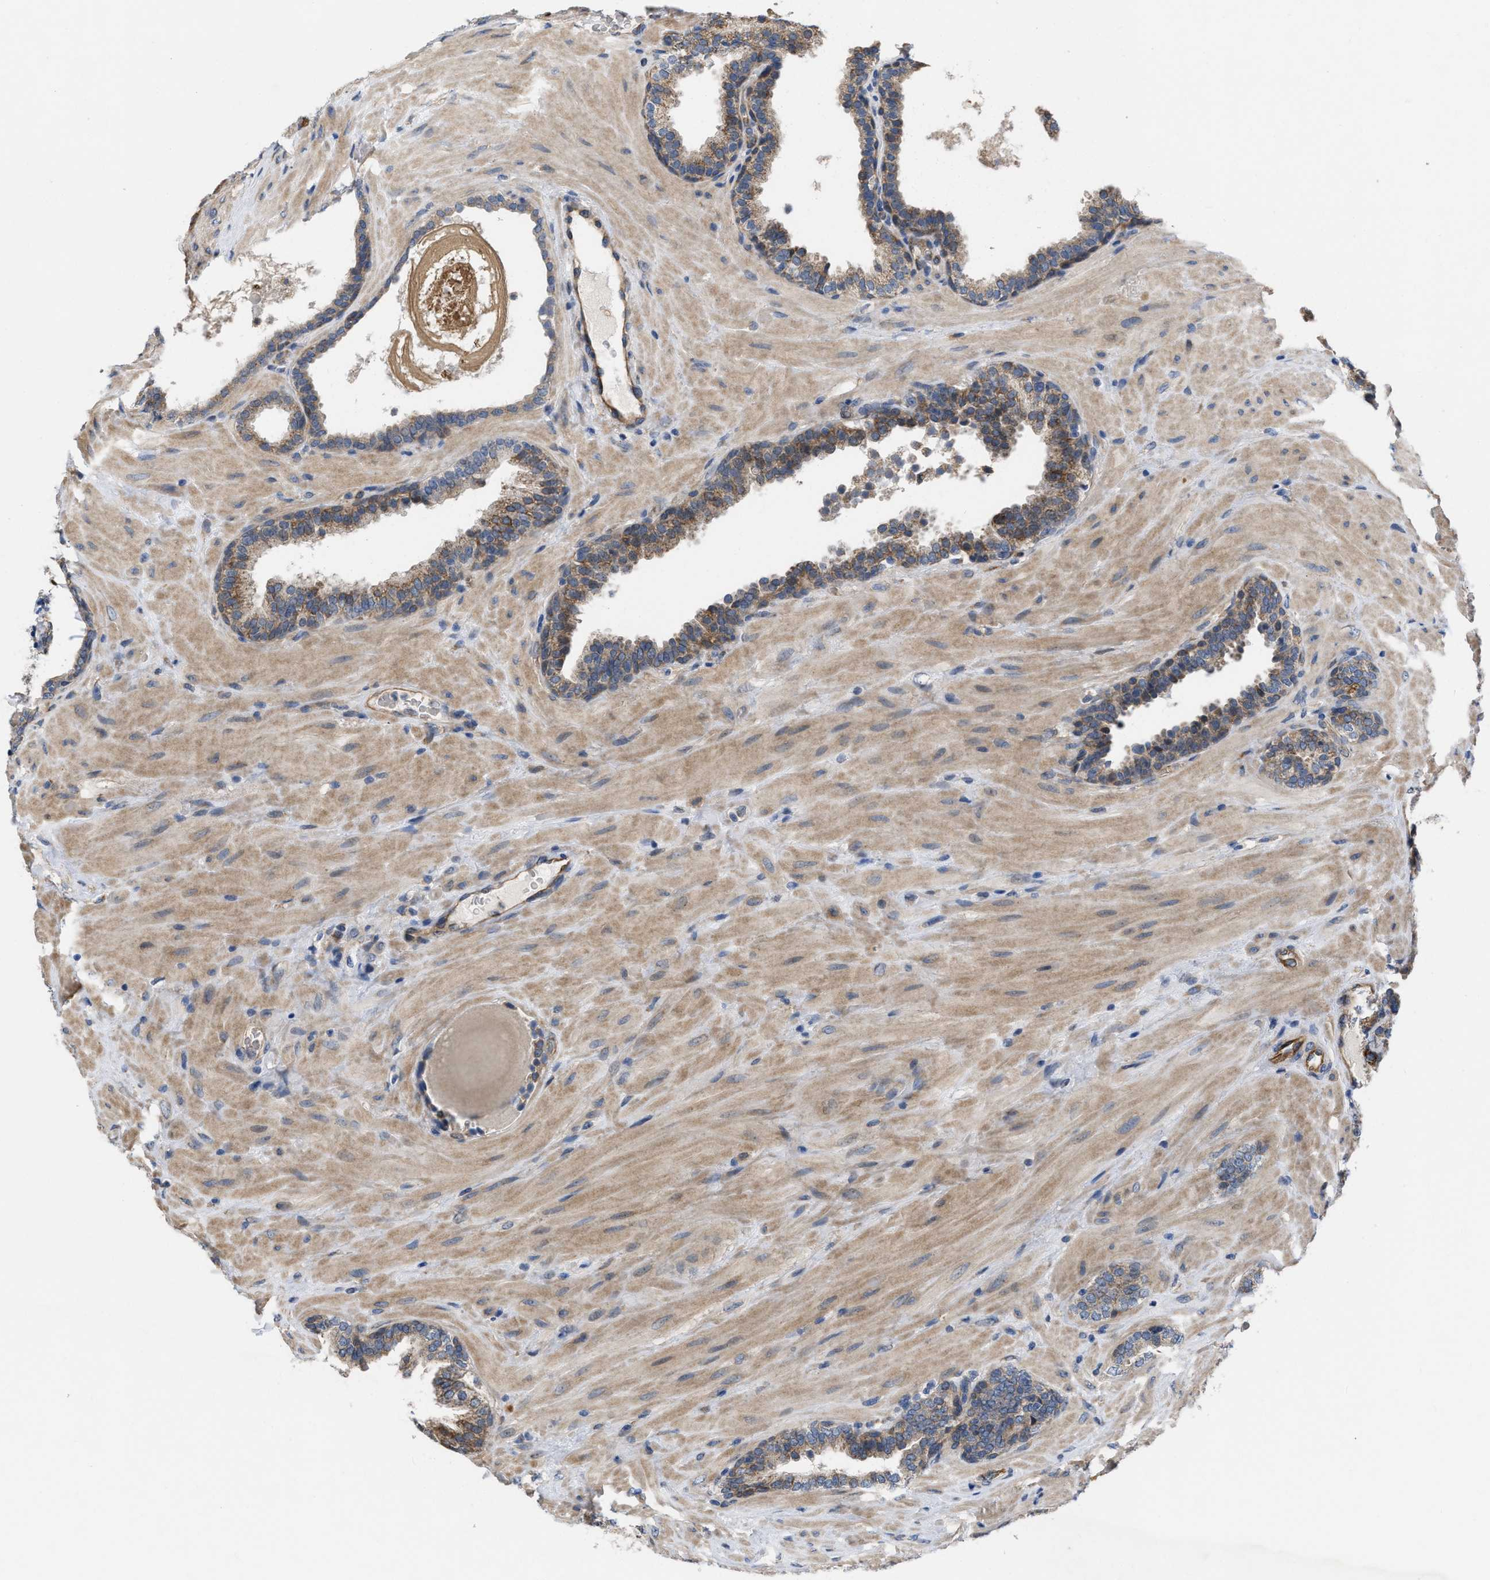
{"staining": {"intensity": "weak", "quantity": ">75%", "location": "cytoplasmic/membranous"}, "tissue": "prostate", "cell_type": "Glandular cells", "image_type": "normal", "snomed": [{"axis": "morphology", "description": "Normal tissue, NOS"}, {"axis": "topography", "description": "Prostate"}], "caption": "Weak cytoplasmic/membranous protein staining is seen in approximately >75% of glandular cells in prostate. (DAB IHC, brown staining for protein, blue staining for nuclei).", "gene": "SLC4A11", "patient": {"sex": "male", "age": 51}}